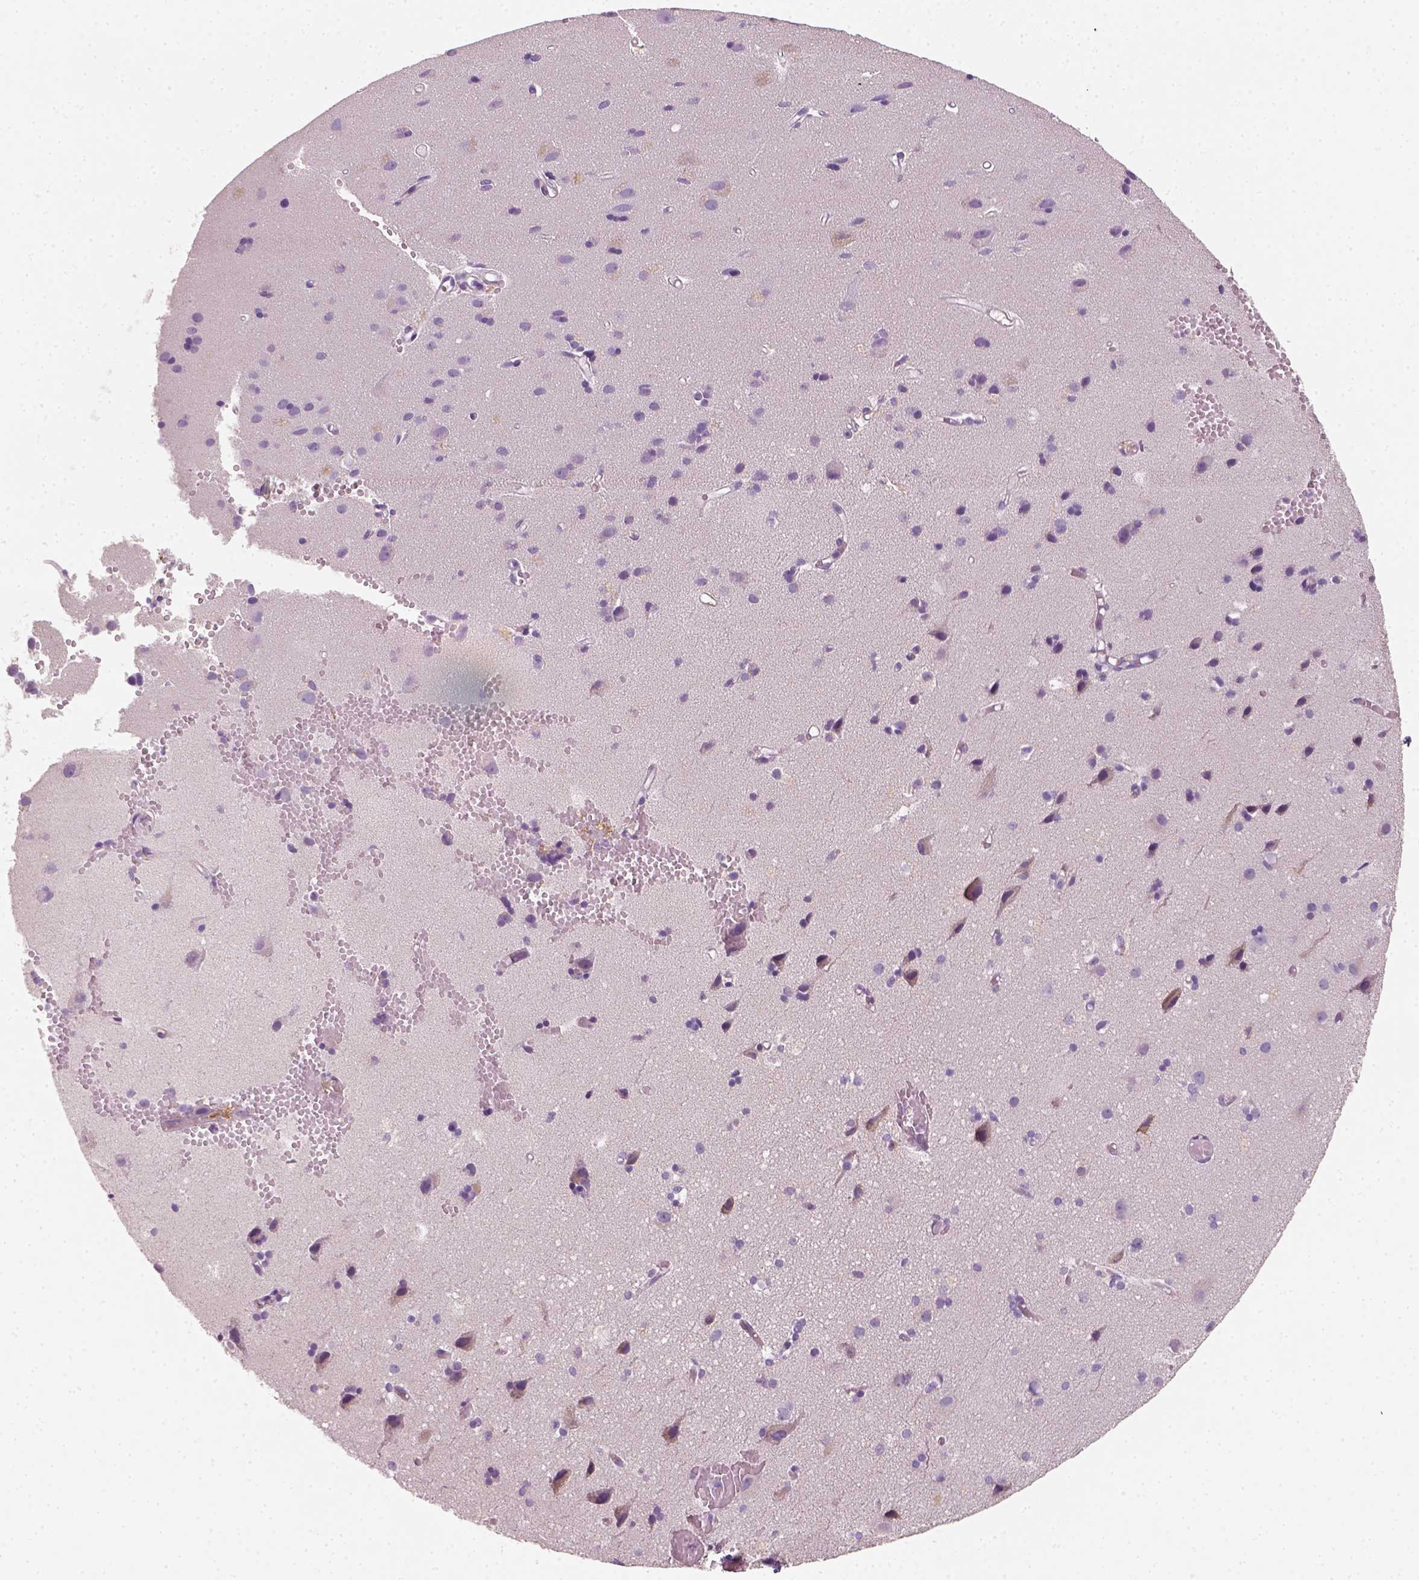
{"staining": {"intensity": "negative", "quantity": "none", "location": "none"}, "tissue": "cerebral cortex", "cell_type": "Endothelial cells", "image_type": "normal", "snomed": [{"axis": "morphology", "description": "Normal tissue, NOS"}, {"axis": "morphology", "description": "Glioma, malignant, High grade"}, {"axis": "topography", "description": "Cerebral cortex"}], "caption": "Immunohistochemical staining of unremarkable human cerebral cortex reveals no significant expression in endothelial cells. (DAB (3,3'-diaminobenzidine) immunohistochemistry with hematoxylin counter stain).", "gene": "FAM163B", "patient": {"sex": "male", "age": 71}}